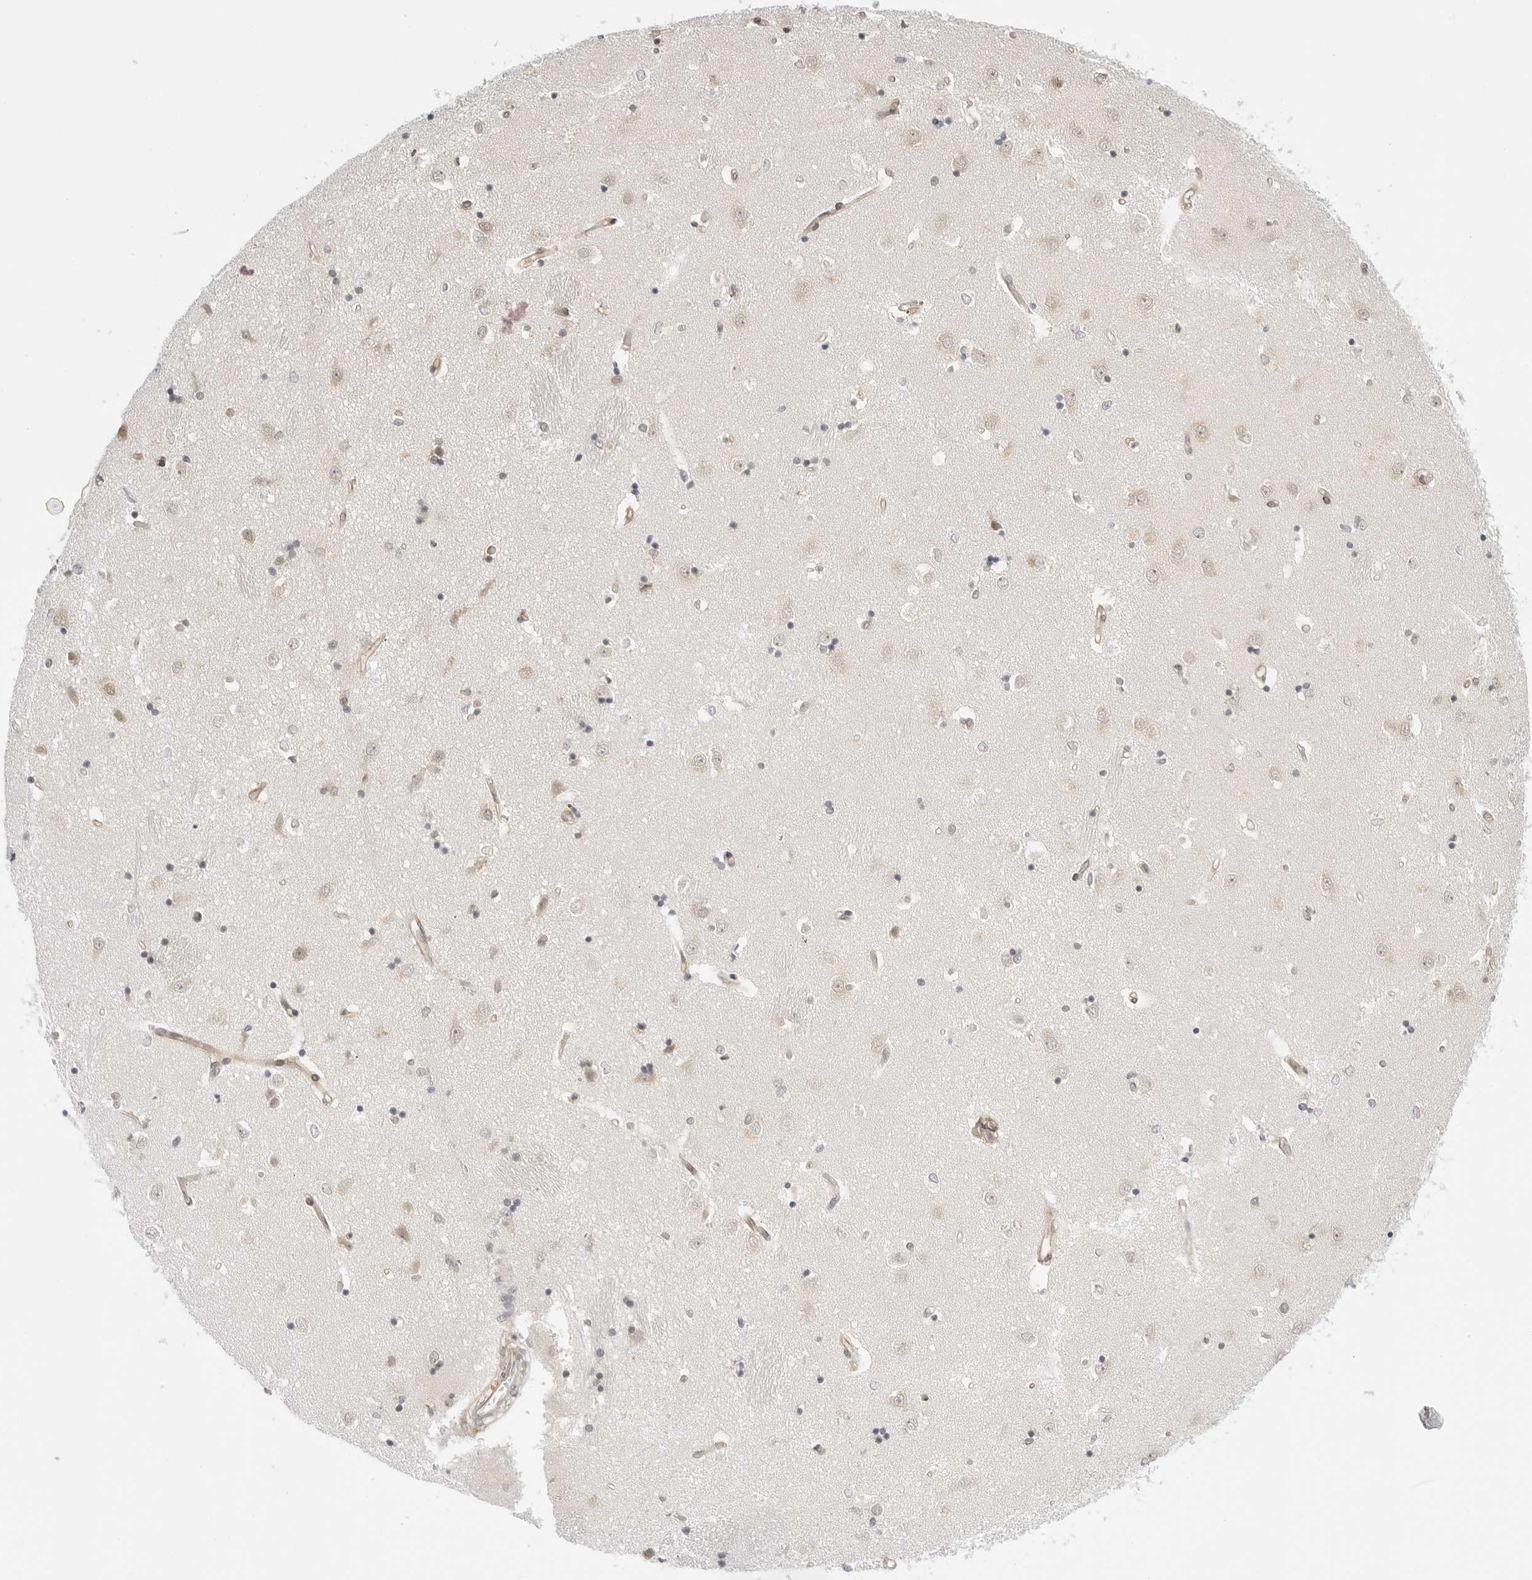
{"staining": {"intensity": "moderate", "quantity": "25%-75%", "location": "cytoplasmic/membranous"}, "tissue": "caudate", "cell_type": "Glial cells", "image_type": "normal", "snomed": [{"axis": "morphology", "description": "Normal tissue, NOS"}, {"axis": "topography", "description": "Lateral ventricle wall"}], "caption": "DAB immunohistochemical staining of normal human caudate exhibits moderate cytoplasmic/membranous protein expression in about 25%-75% of glial cells.", "gene": "TCP1", "patient": {"sex": "male", "age": 45}}